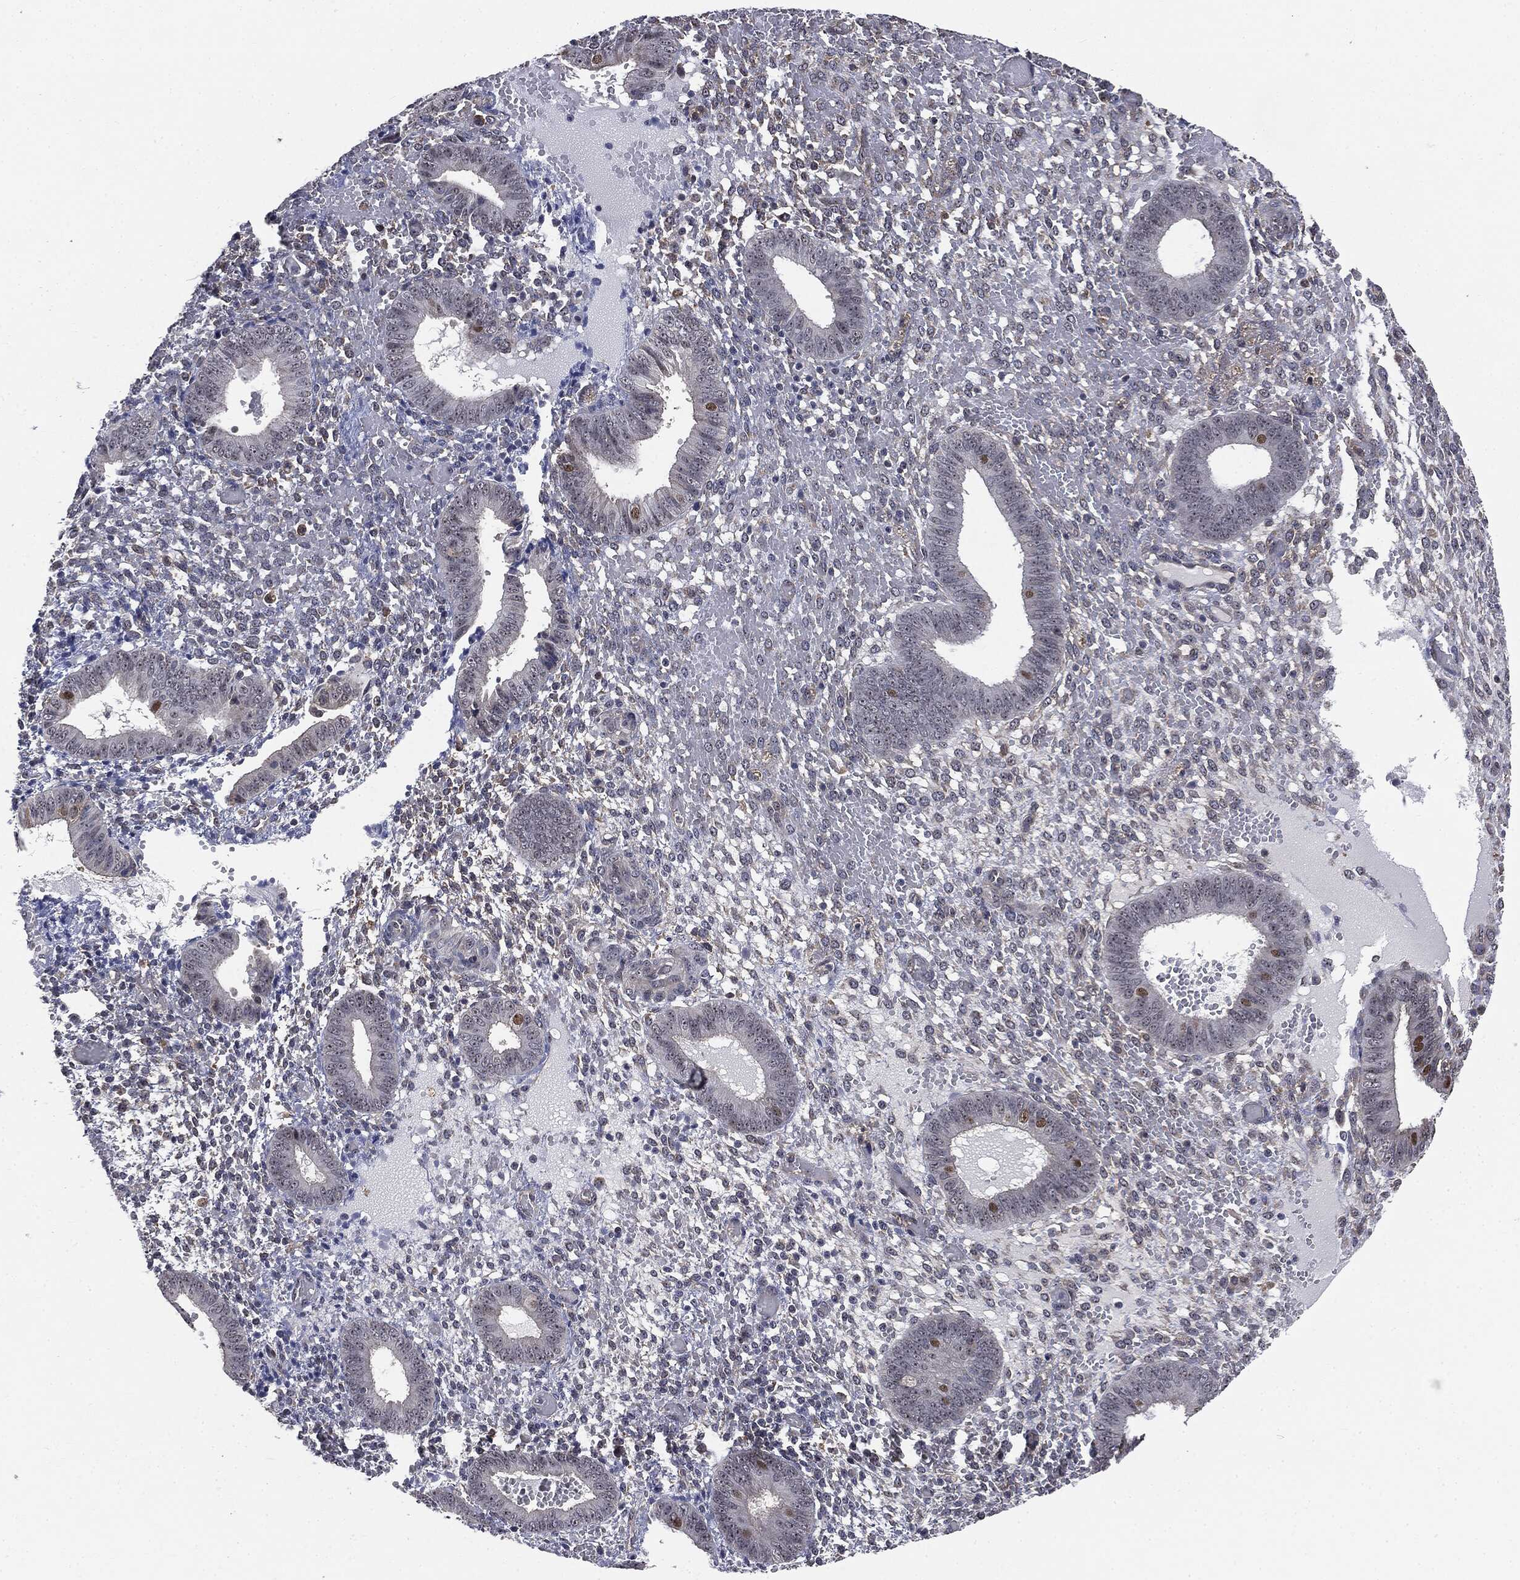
{"staining": {"intensity": "negative", "quantity": "none", "location": "none"}, "tissue": "endometrium", "cell_type": "Cells in endometrial stroma", "image_type": "normal", "snomed": [{"axis": "morphology", "description": "Normal tissue, NOS"}, {"axis": "topography", "description": "Endometrium"}], "caption": "Cells in endometrial stroma show no significant protein expression in normal endometrium. (IHC, brightfield microscopy, high magnification).", "gene": "TRMT1L", "patient": {"sex": "female", "age": 42}}